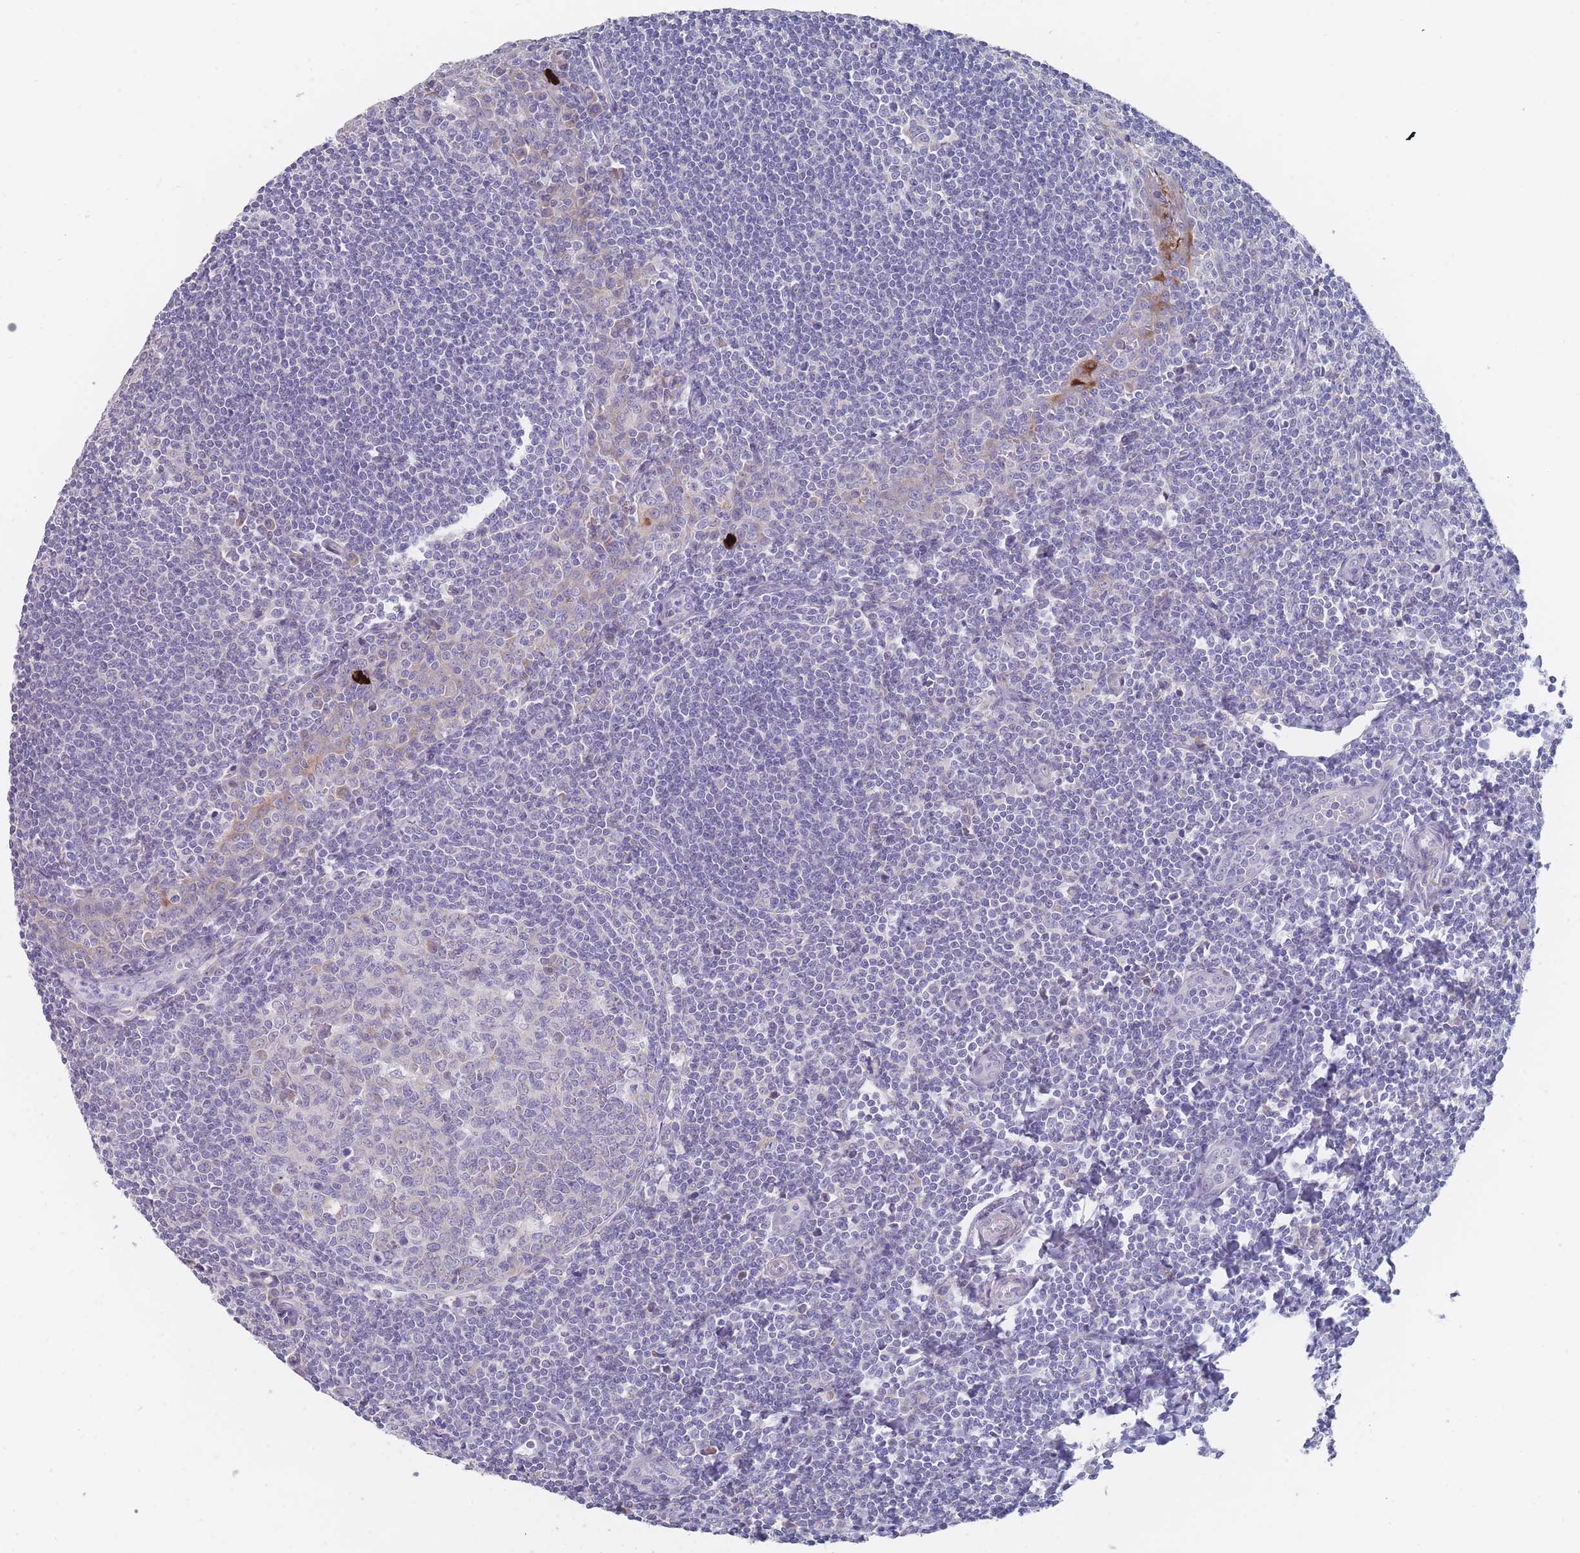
{"staining": {"intensity": "negative", "quantity": "none", "location": "none"}, "tissue": "tonsil", "cell_type": "Germinal center cells", "image_type": "normal", "snomed": [{"axis": "morphology", "description": "Normal tissue, NOS"}, {"axis": "topography", "description": "Tonsil"}], "caption": "Human tonsil stained for a protein using immunohistochemistry reveals no expression in germinal center cells.", "gene": "PIGU", "patient": {"sex": "male", "age": 27}}